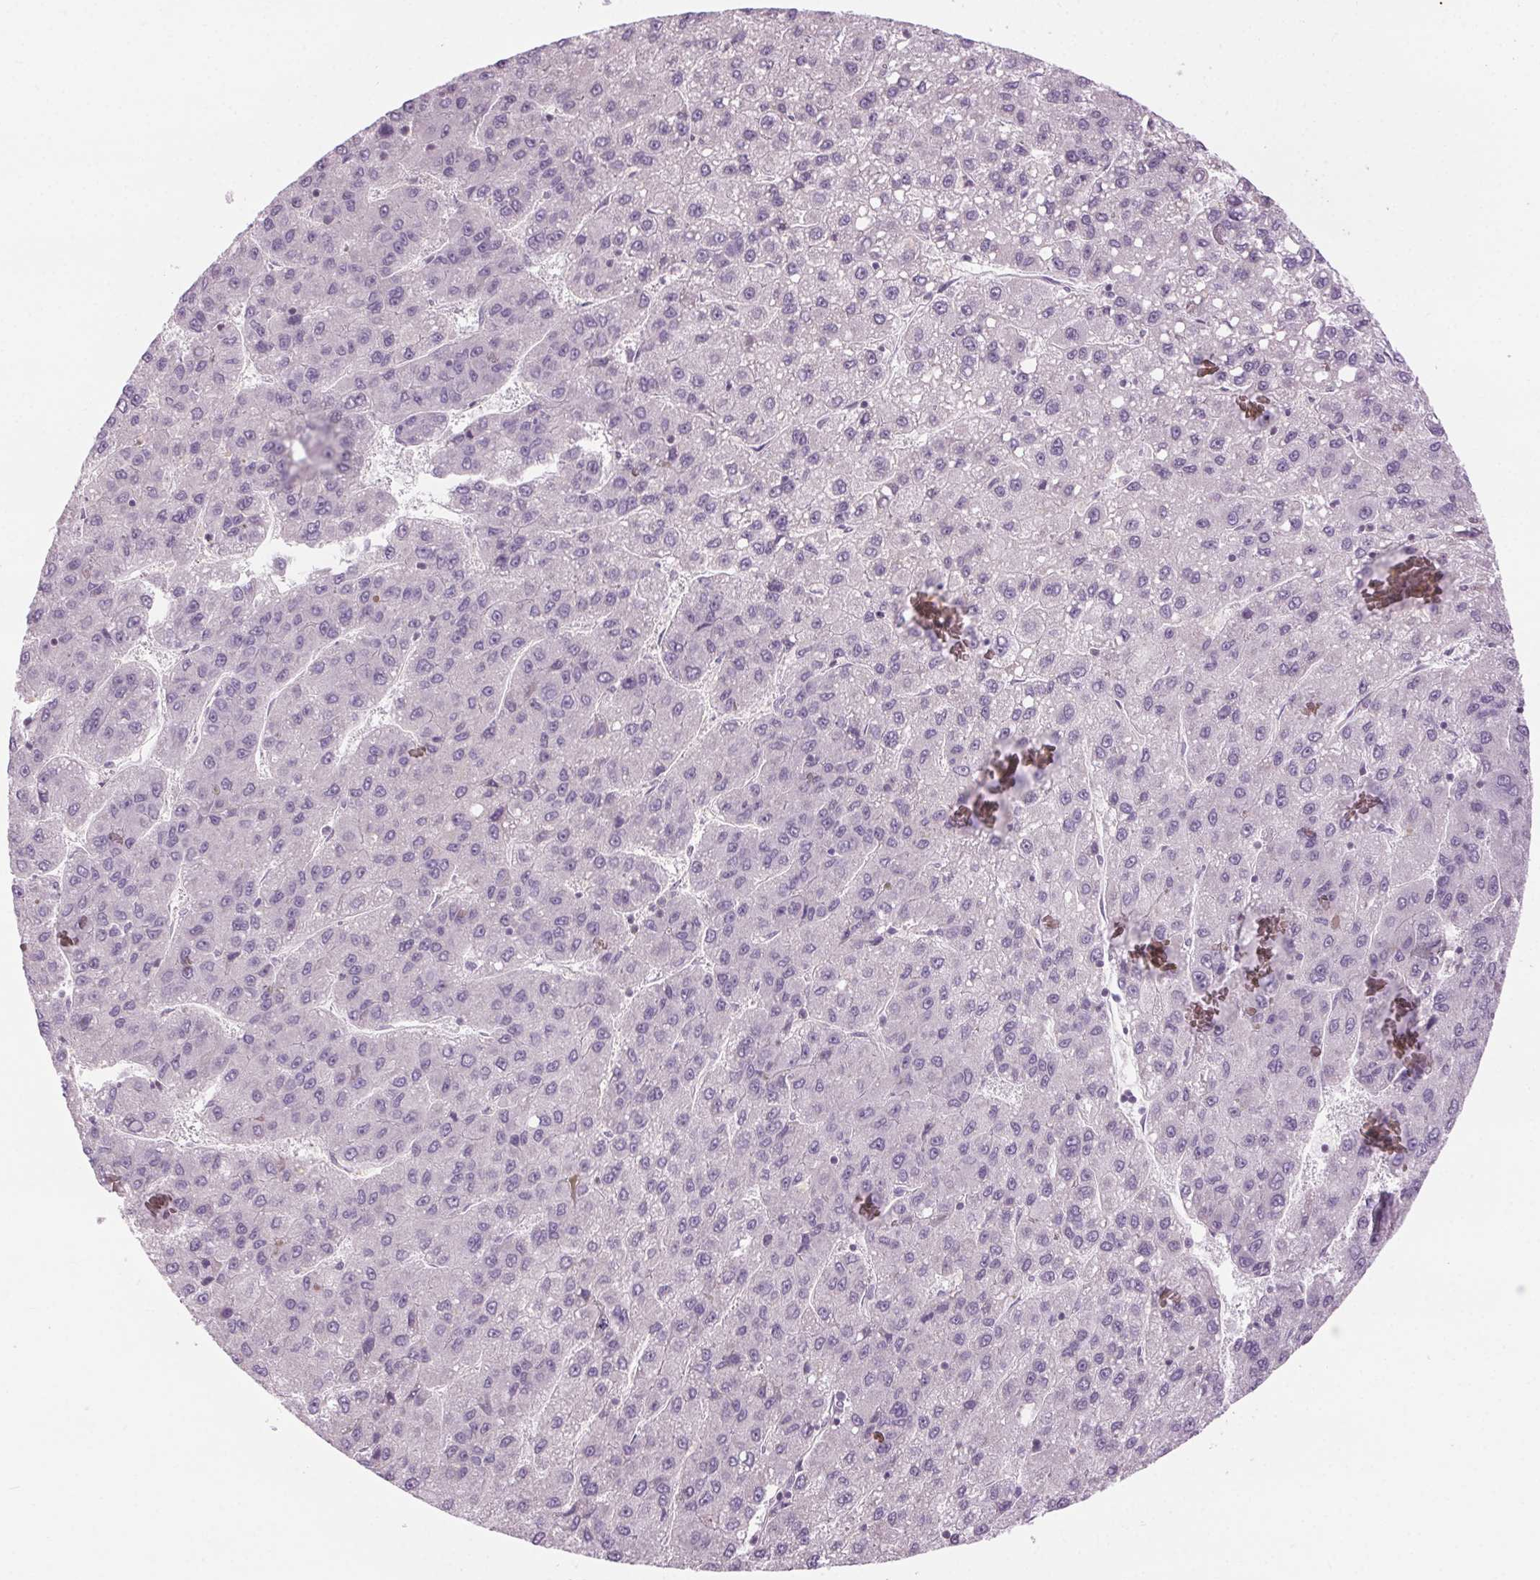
{"staining": {"intensity": "negative", "quantity": "none", "location": "none"}, "tissue": "liver cancer", "cell_type": "Tumor cells", "image_type": "cancer", "snomed": [{"axis": "morphology", "description": "Carcinoma, Hepatocellular, NOS"}, {"axis": "topography", "description": "Liver"}], "caption": "Photomicrograph shows no protein expression in tumor cells of liver cancer tissue.", "gene": "HHLA2", "patient": {"sex": "female", "age": 82}}